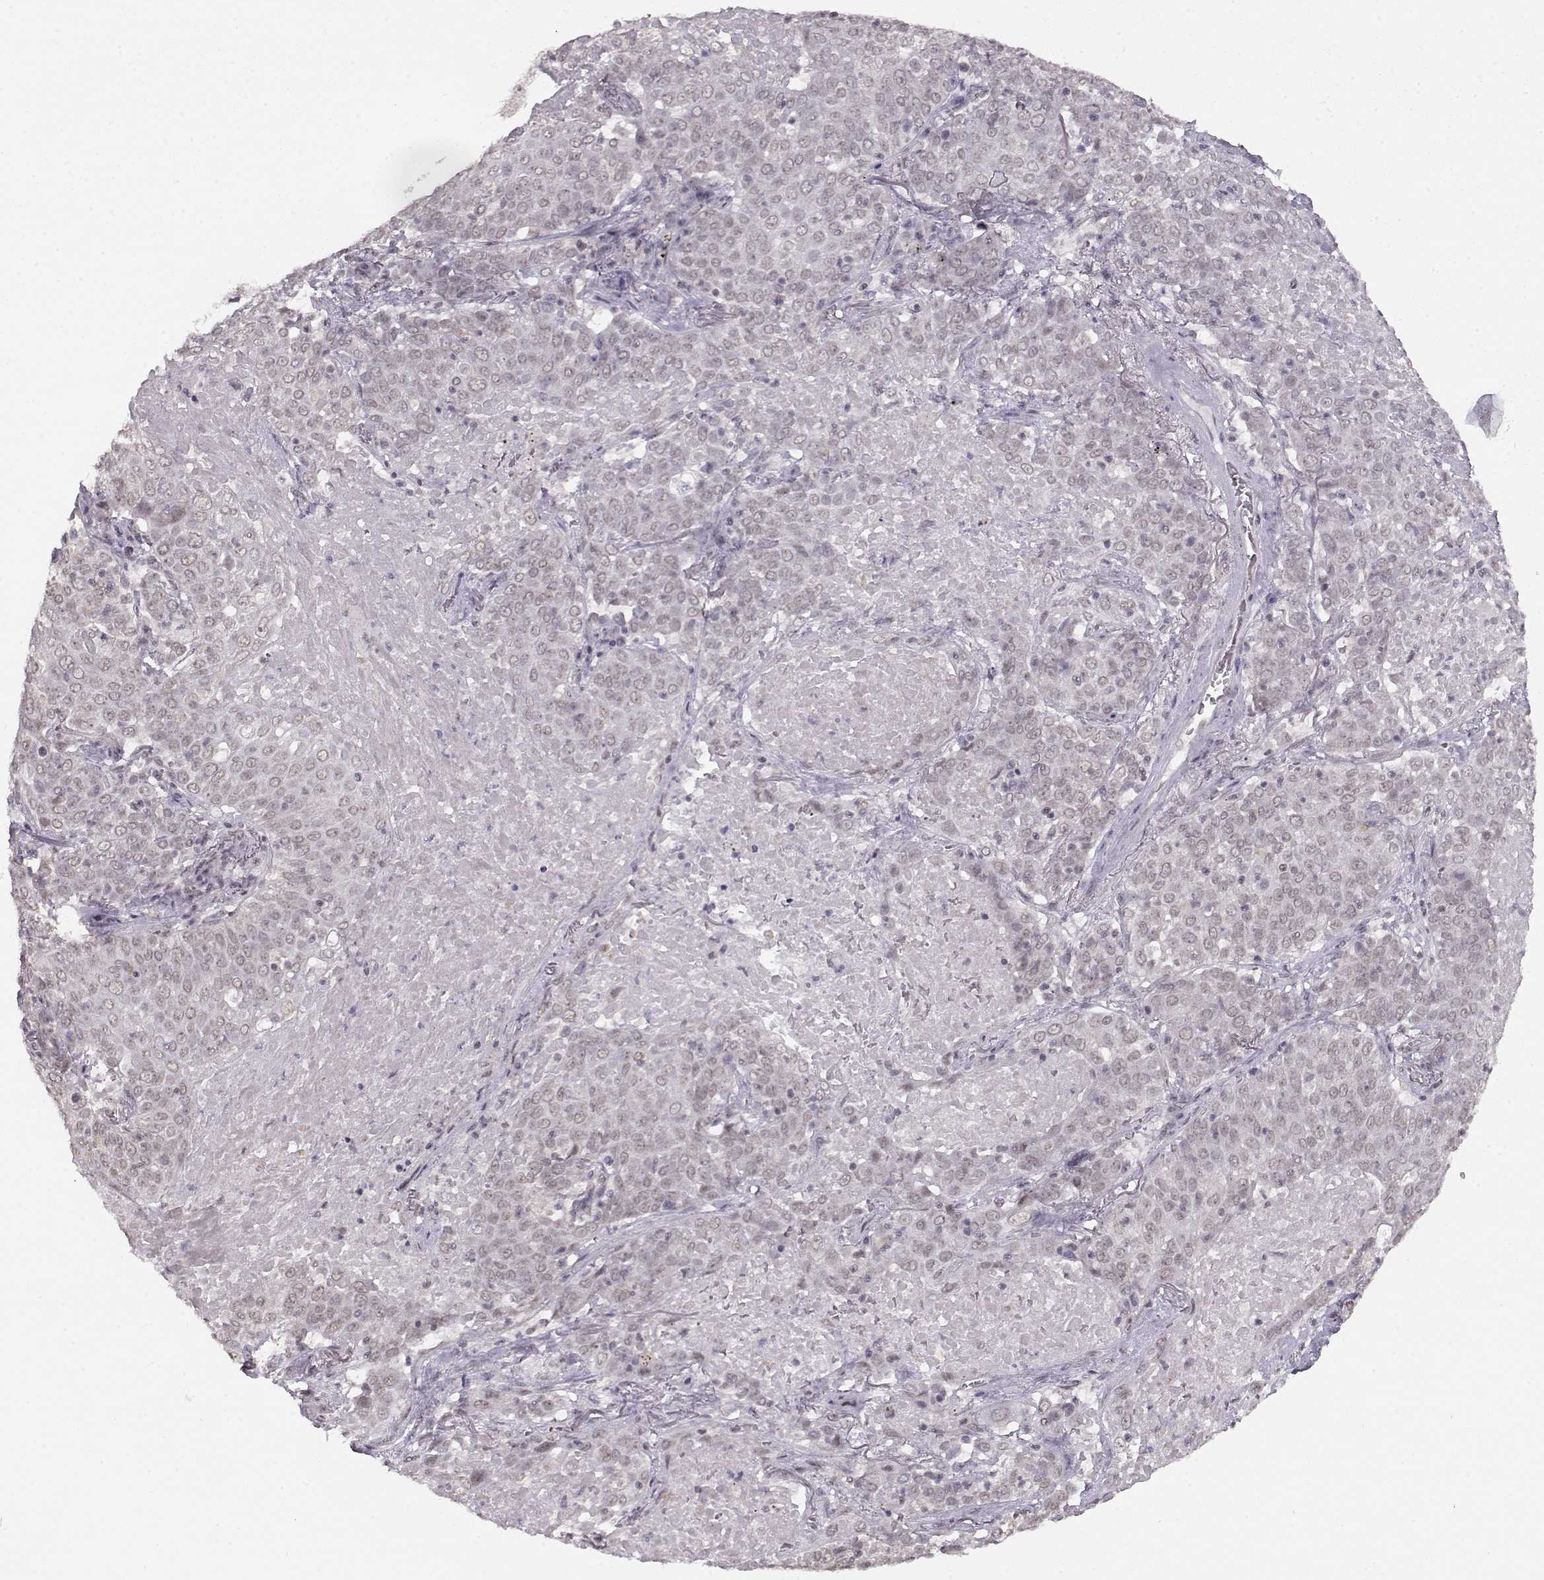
{"staining": {"intensity": "weak", "quantity": "<25%", "location": "nuclear"}, "tissue": "lung cancer", "cell_type": "Tumor cells", "image_type": "cancer", "snomed": [{"axis": "morphology", "description": "Squamous cell carcinoma, NOS"}, {"axis": "topography", "description": "Lung"}], "caption": "Tumor cells show no significant expression in squamous cell carcinoma (lung).", "gene": "PCP4", "patient": {"sex": "male", "age": 82}}